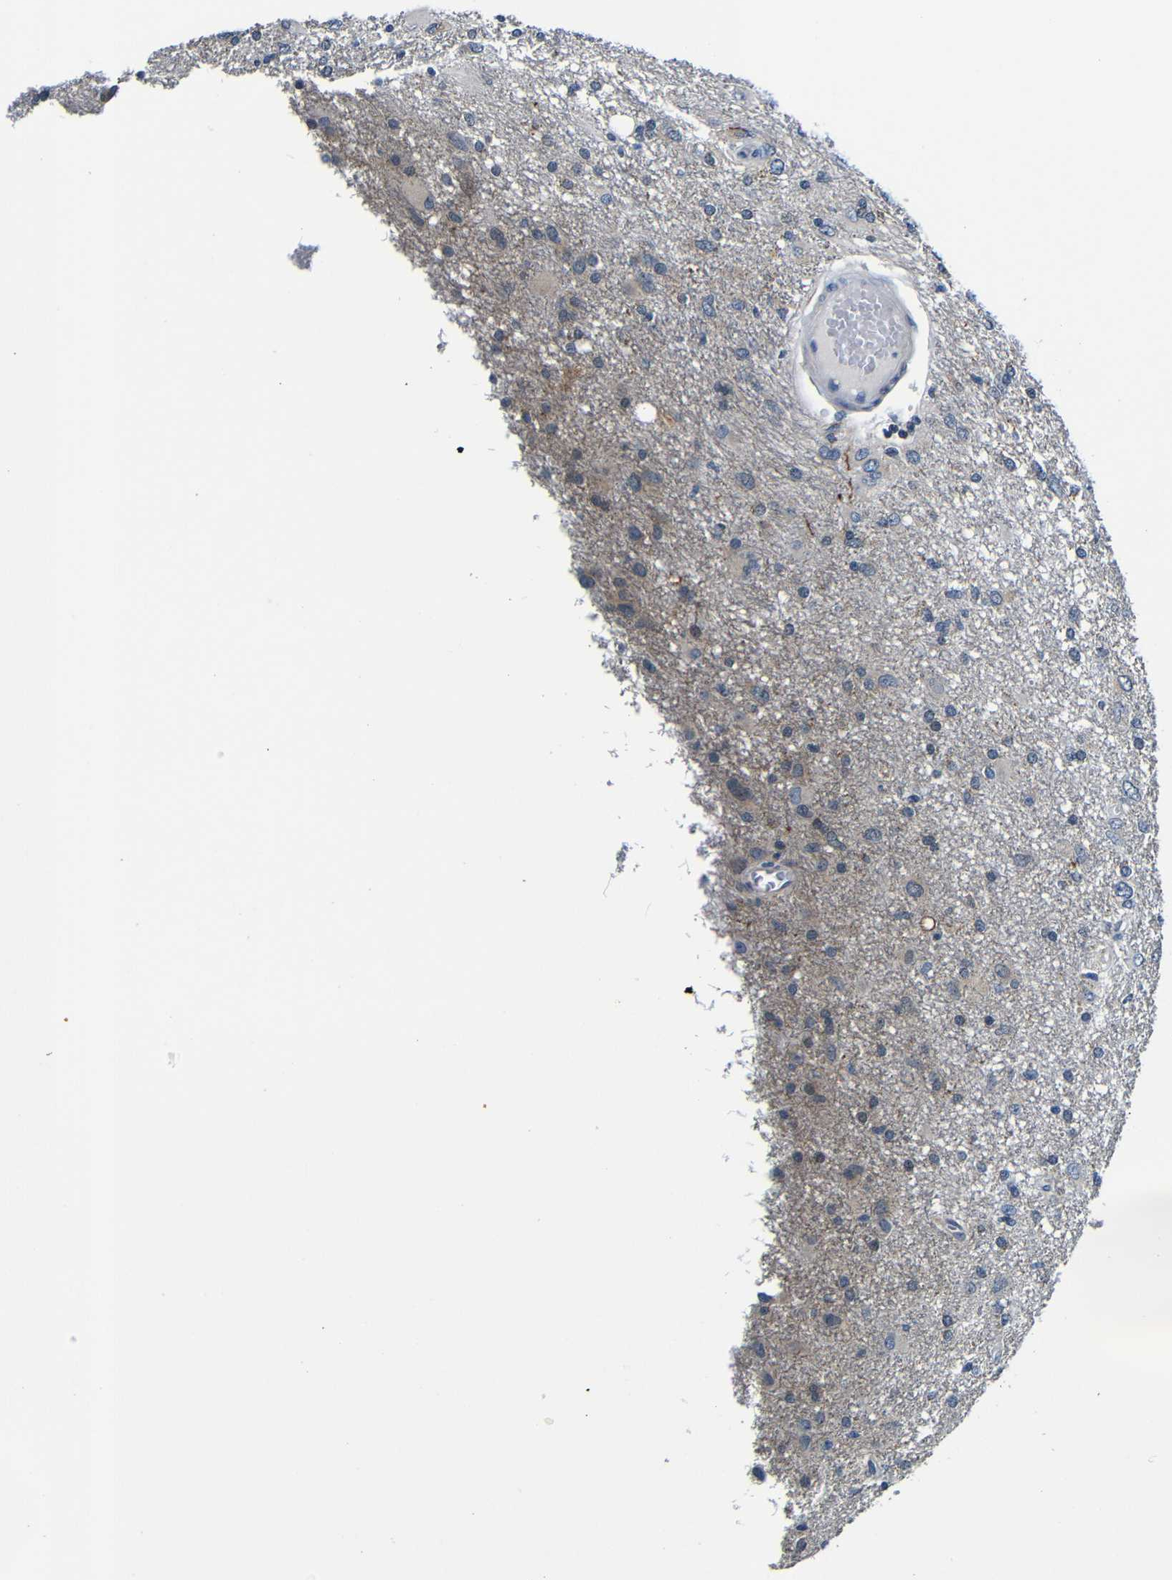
{"staining": {"intensity": "weak", "quantity": "<25%", "location": "cytoplasmic/membranous"}, "tissue": "glioma", "cell_type": "Tumor cells", "image_type": "cancer", "snomed": [{"axis": "morphology", "description": "Glioma, malignant, High grade"}, {"axis": "topography", "description": "Brain"}], "caption": "Immunohistochemistry (IHC) micrograph of human glioma stained for a protein (brown), which exhibits no expression in tumor cells.", "gene": "FKBP14", "patient": {"sex": "female", "age": 59}}